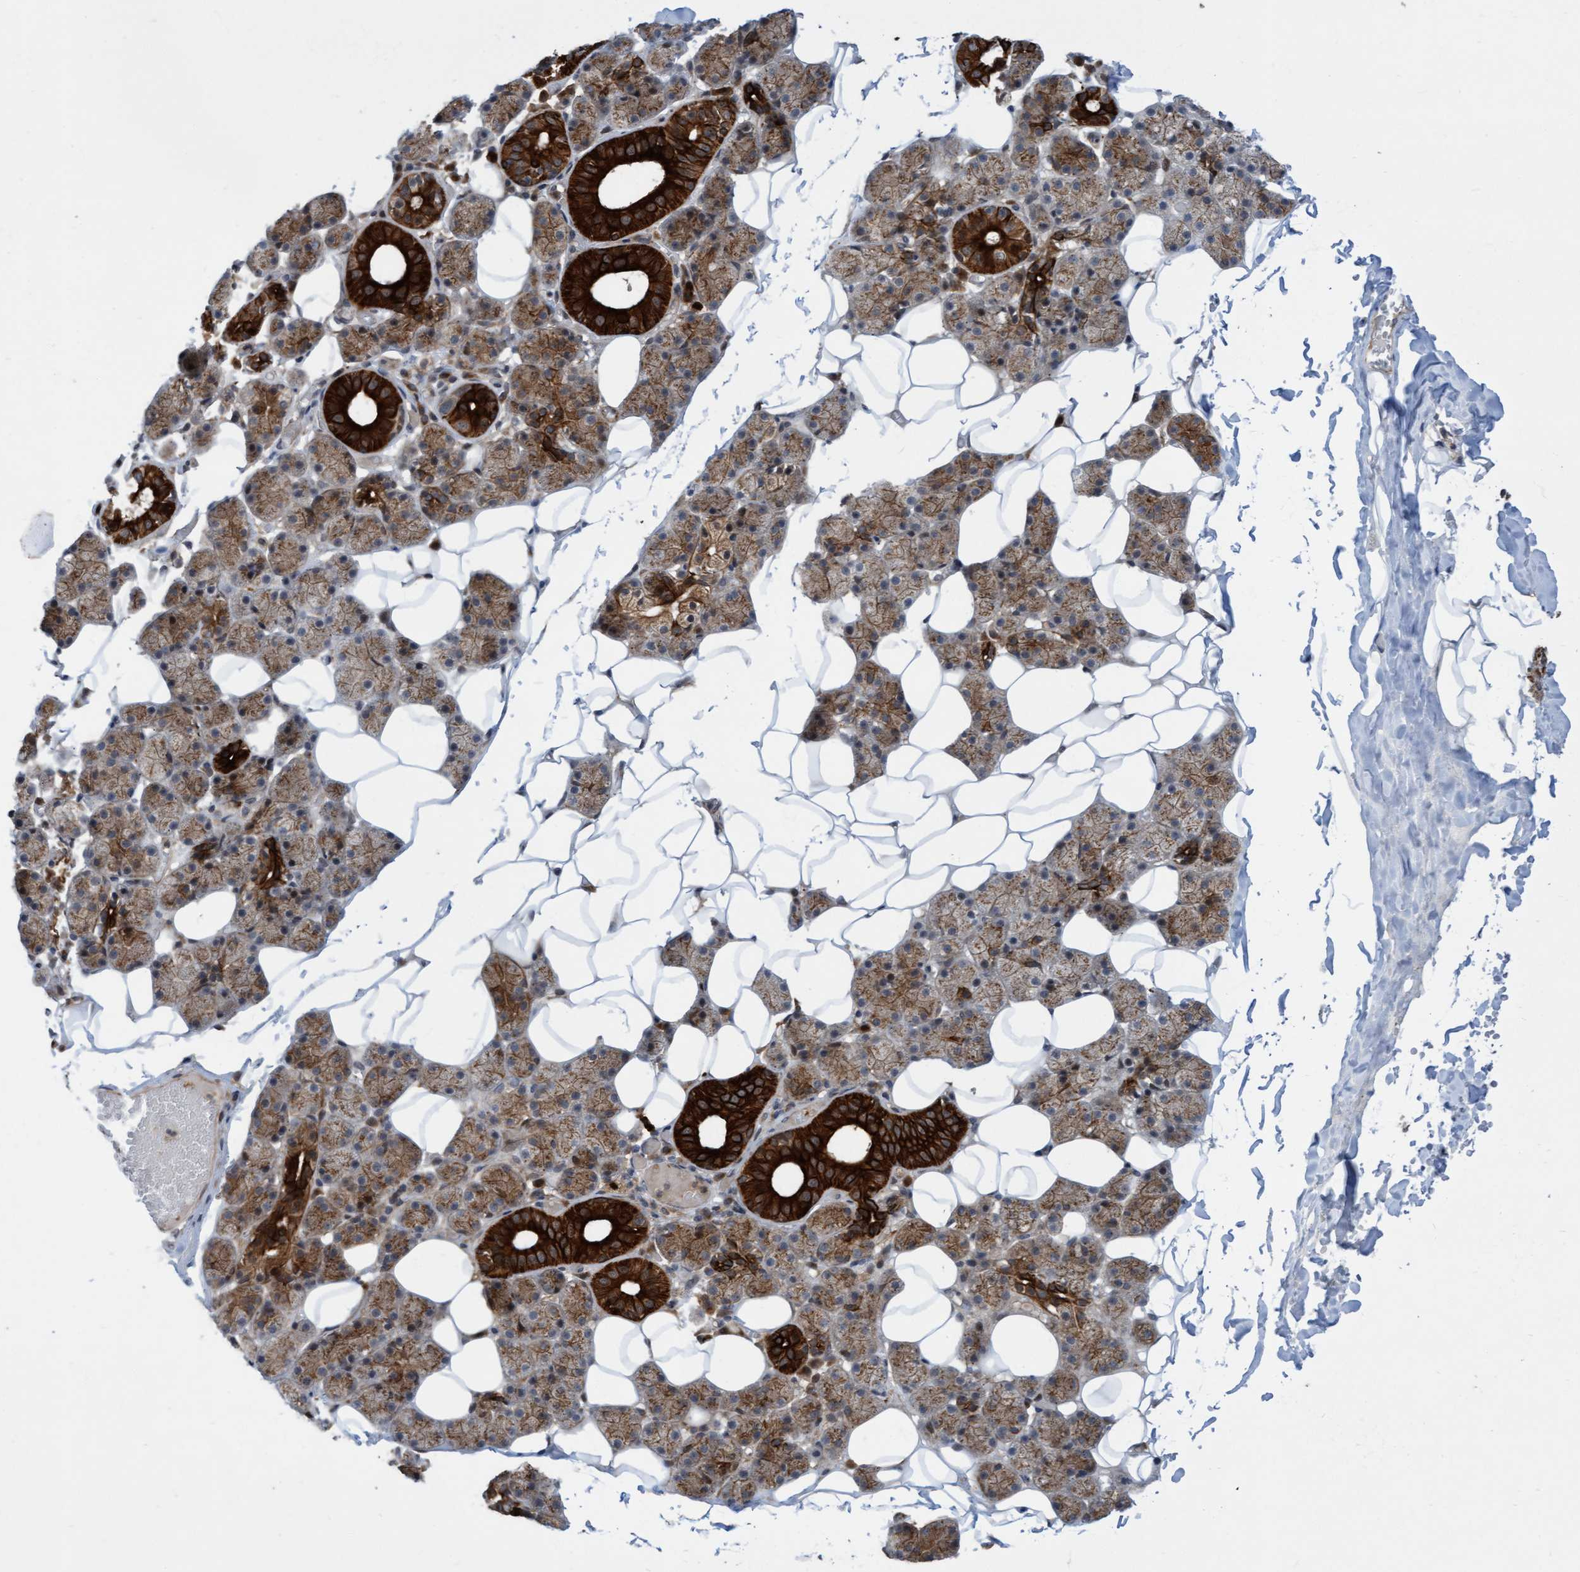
{"staining": {"intensity": "strong", "quantity": "25%-75%", "location": "cytoplasmic/membranous"}, "tissue": "salivary gland", "cell_type": "Glandular cells", "image_type": "normal", "snomed": [{"axis": "morphology", "description": "Normal tissue, NOS"}, {"axis": "topography", "description": "Salivary gland"}], "caption": "The immunohistochemical stain highlights strong cytoplasmic/membranous staining in glandular cells of normal salivary gland.", "gene": "RAP1GAP2", "patient": {"sex": "female", "age": 33}}